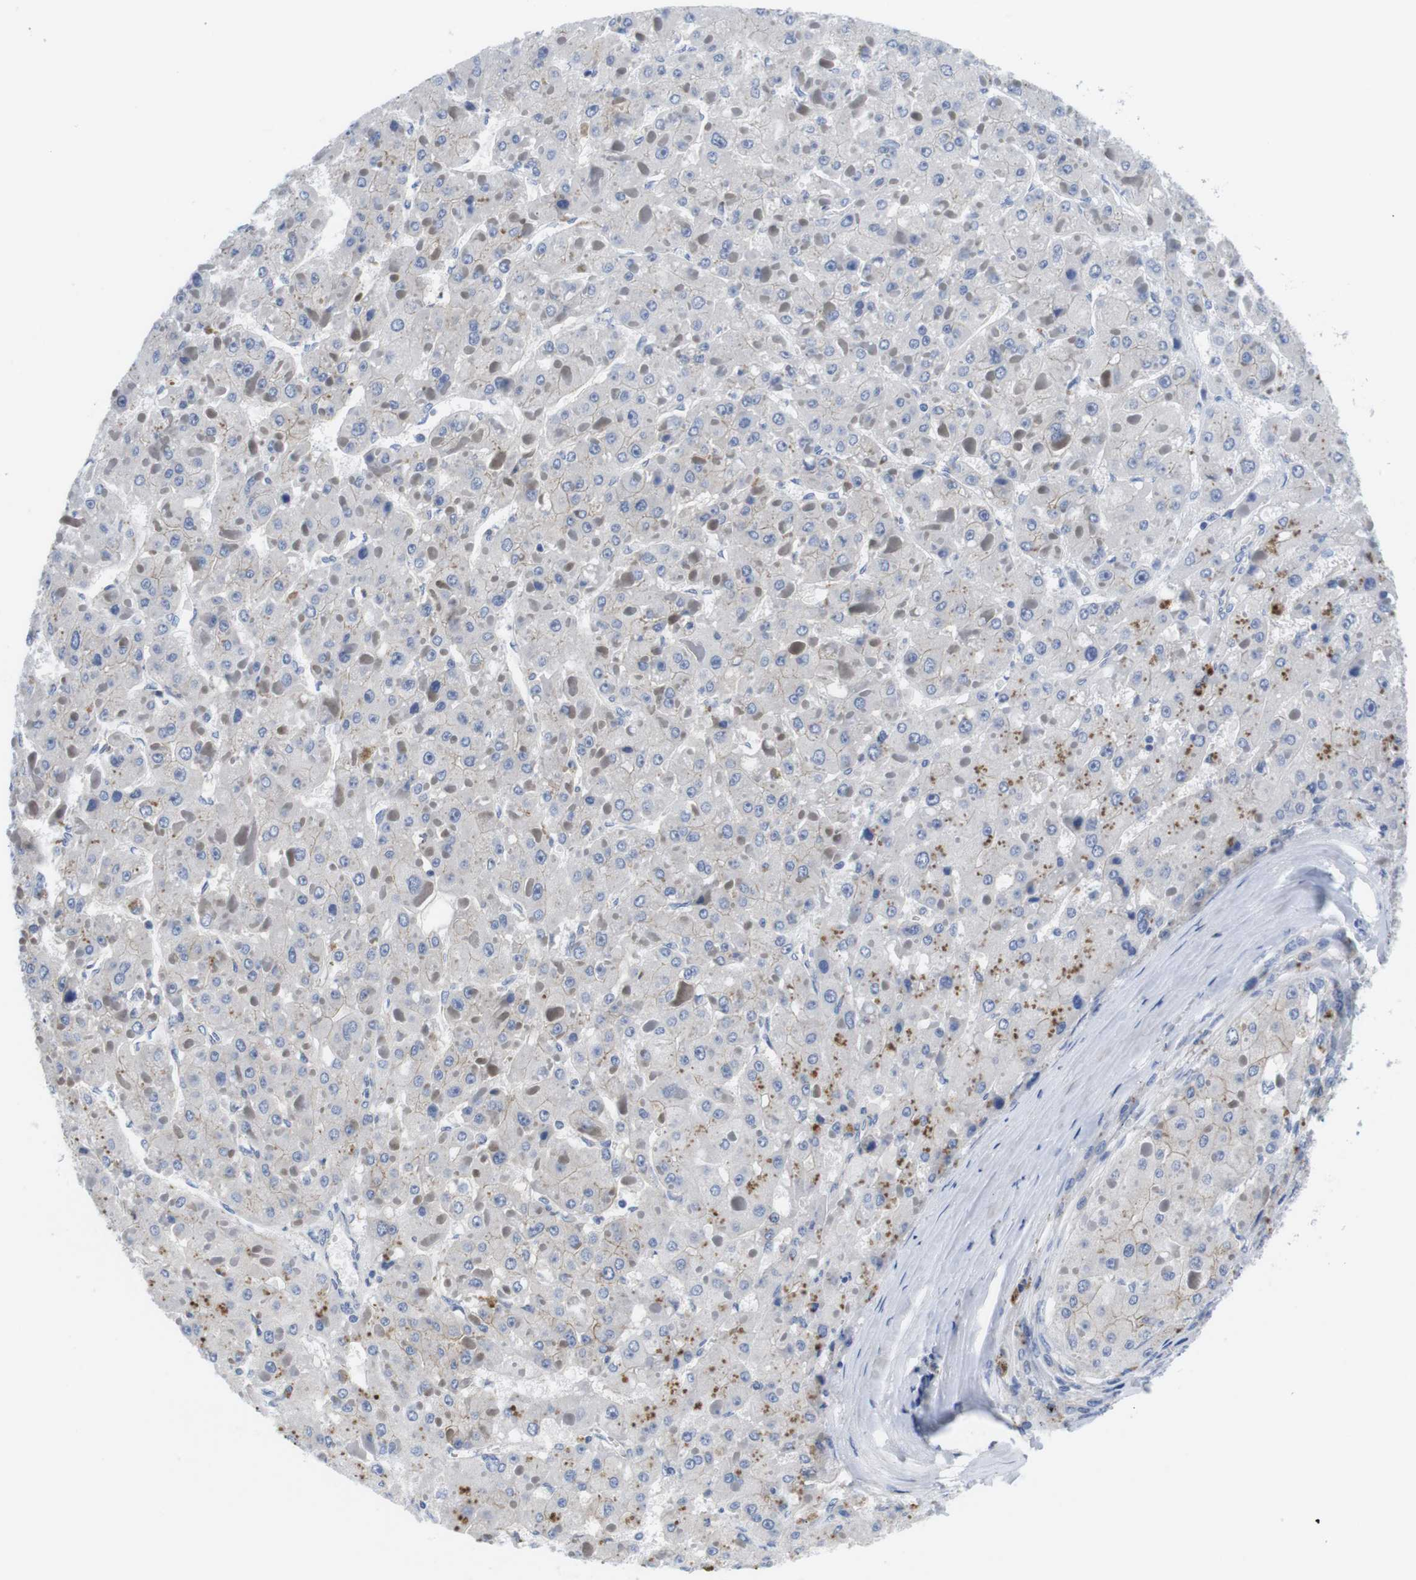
{"staining": {"intensity": "weak", "quantity": "<25%", "location": "cytoplasmic/membranous"}, "tissue": "liver cancer", "cell_type": "Tumor cells", "image_type": "cancer", "snomed": [{"axis": "morphology", "description": "Carcinoma, Hepatocellular, NOS"}, {"axis": "topography", "description": "Liver"}], "caption": "Immunohistochemical staining of human liver cancer (hepatocellular carcinoma) demonstrates no significant positivity in tumor cells.", "gene": "SCRIB", "patient": {"sex": "female", "age": 73}}